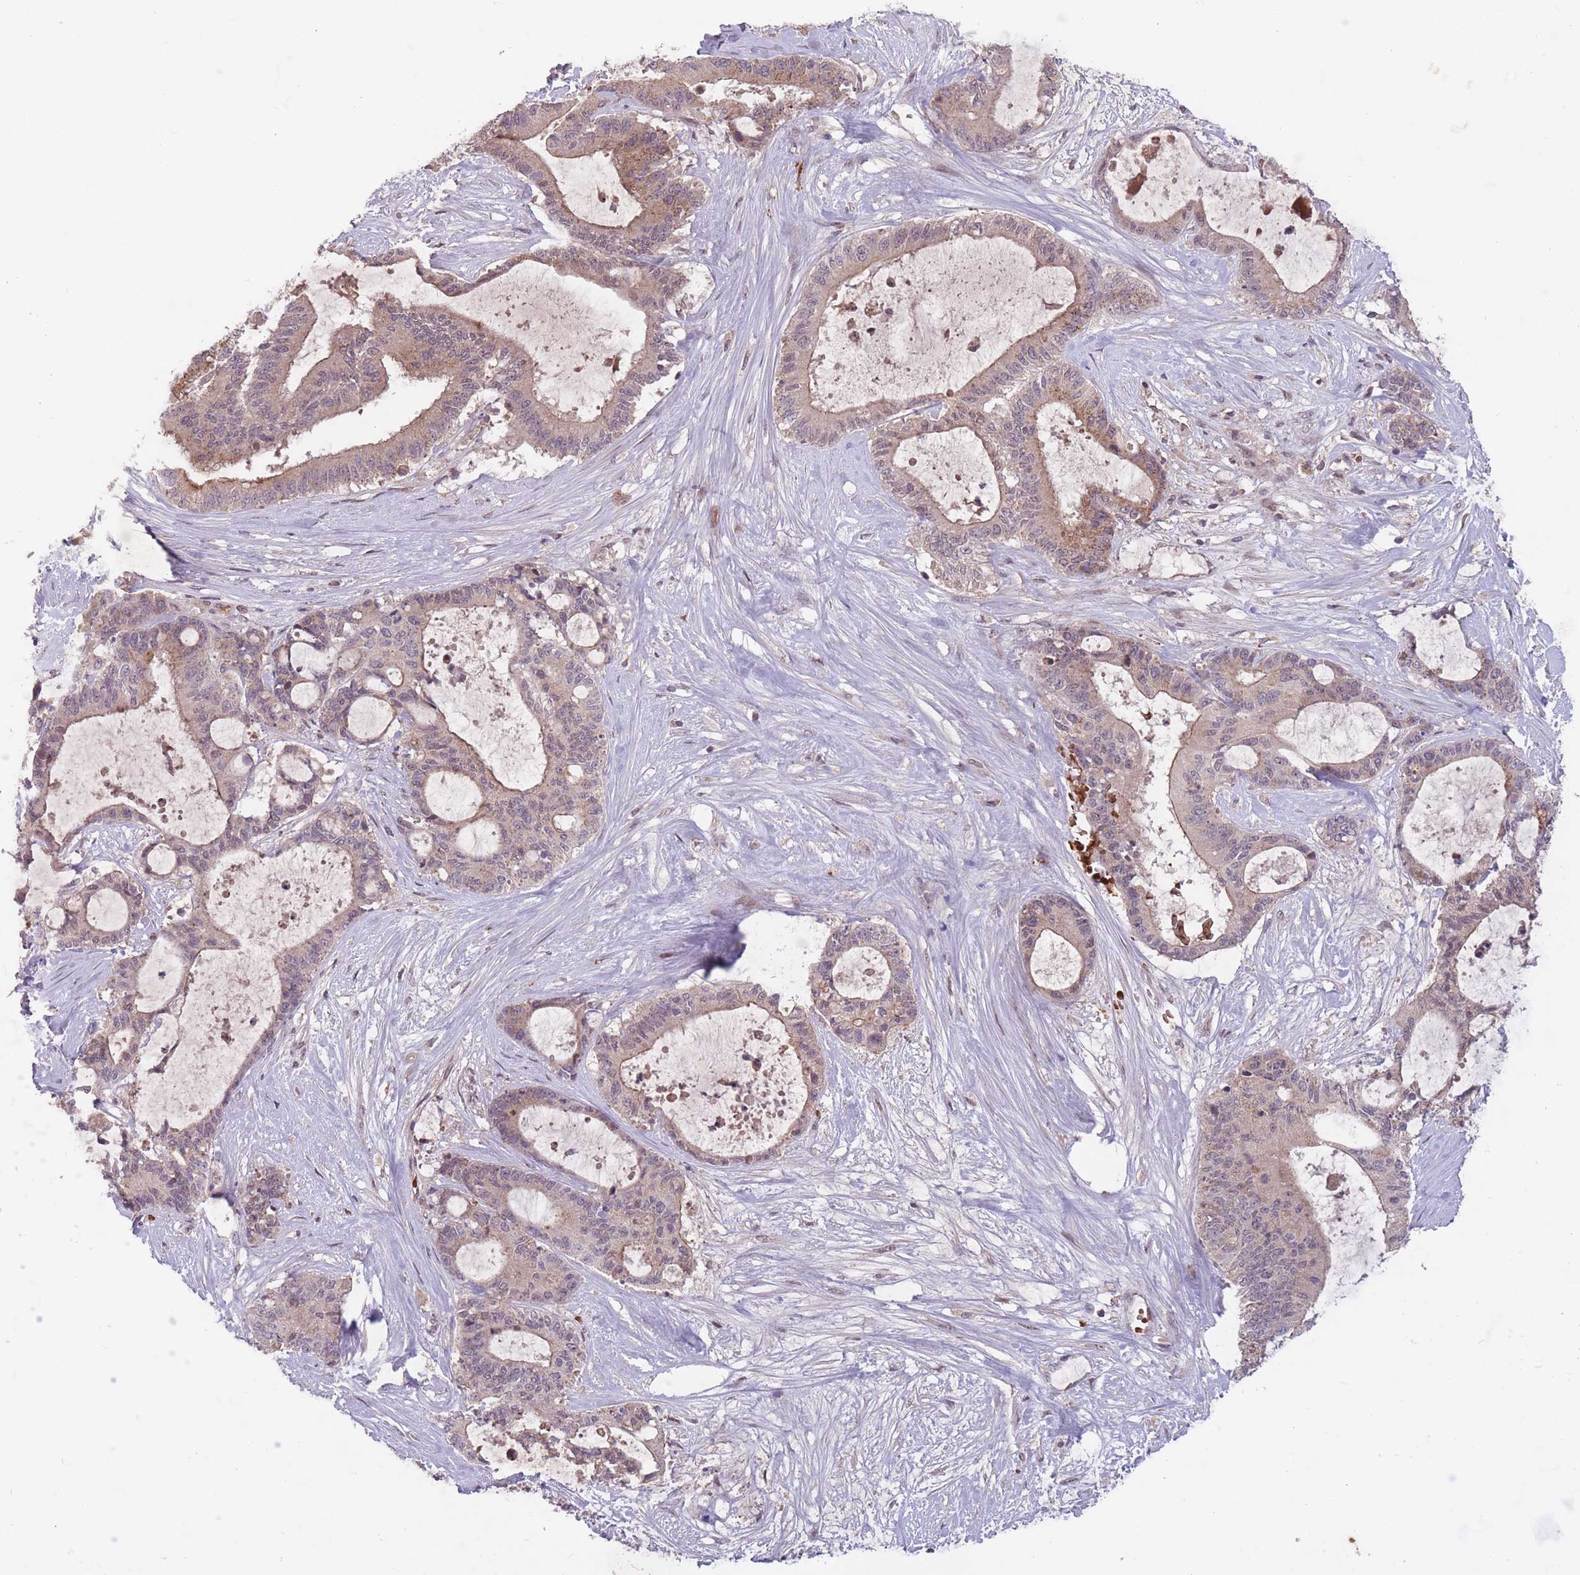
{"staining": {"intensity": "strong", "quantity": "<25%", "location": "cytoplasmic/membranous"}, "tissue": "liver cancer", "cell_type": "Tumor cells", "image_type": "cancer", "snomed": [{"axis": "morphology", "description": "Normal tissue, NOS"}, {"axis": "morphology", "description": "Cholangiocarcinoma"}, {"axis": "topography", "description": "Liver"}, {"axis": "topography", "description": "Peripheral nerve tissue"}], "caption": "About <25% of tumor cells in liver cholangiocarcinoma exhibit strong cytoplasmic/membranous protein positivity as visualized by brown immunohistochemical staining.", "gene": "SECTM1", "patient": {"sex": "female", "age": 73}}